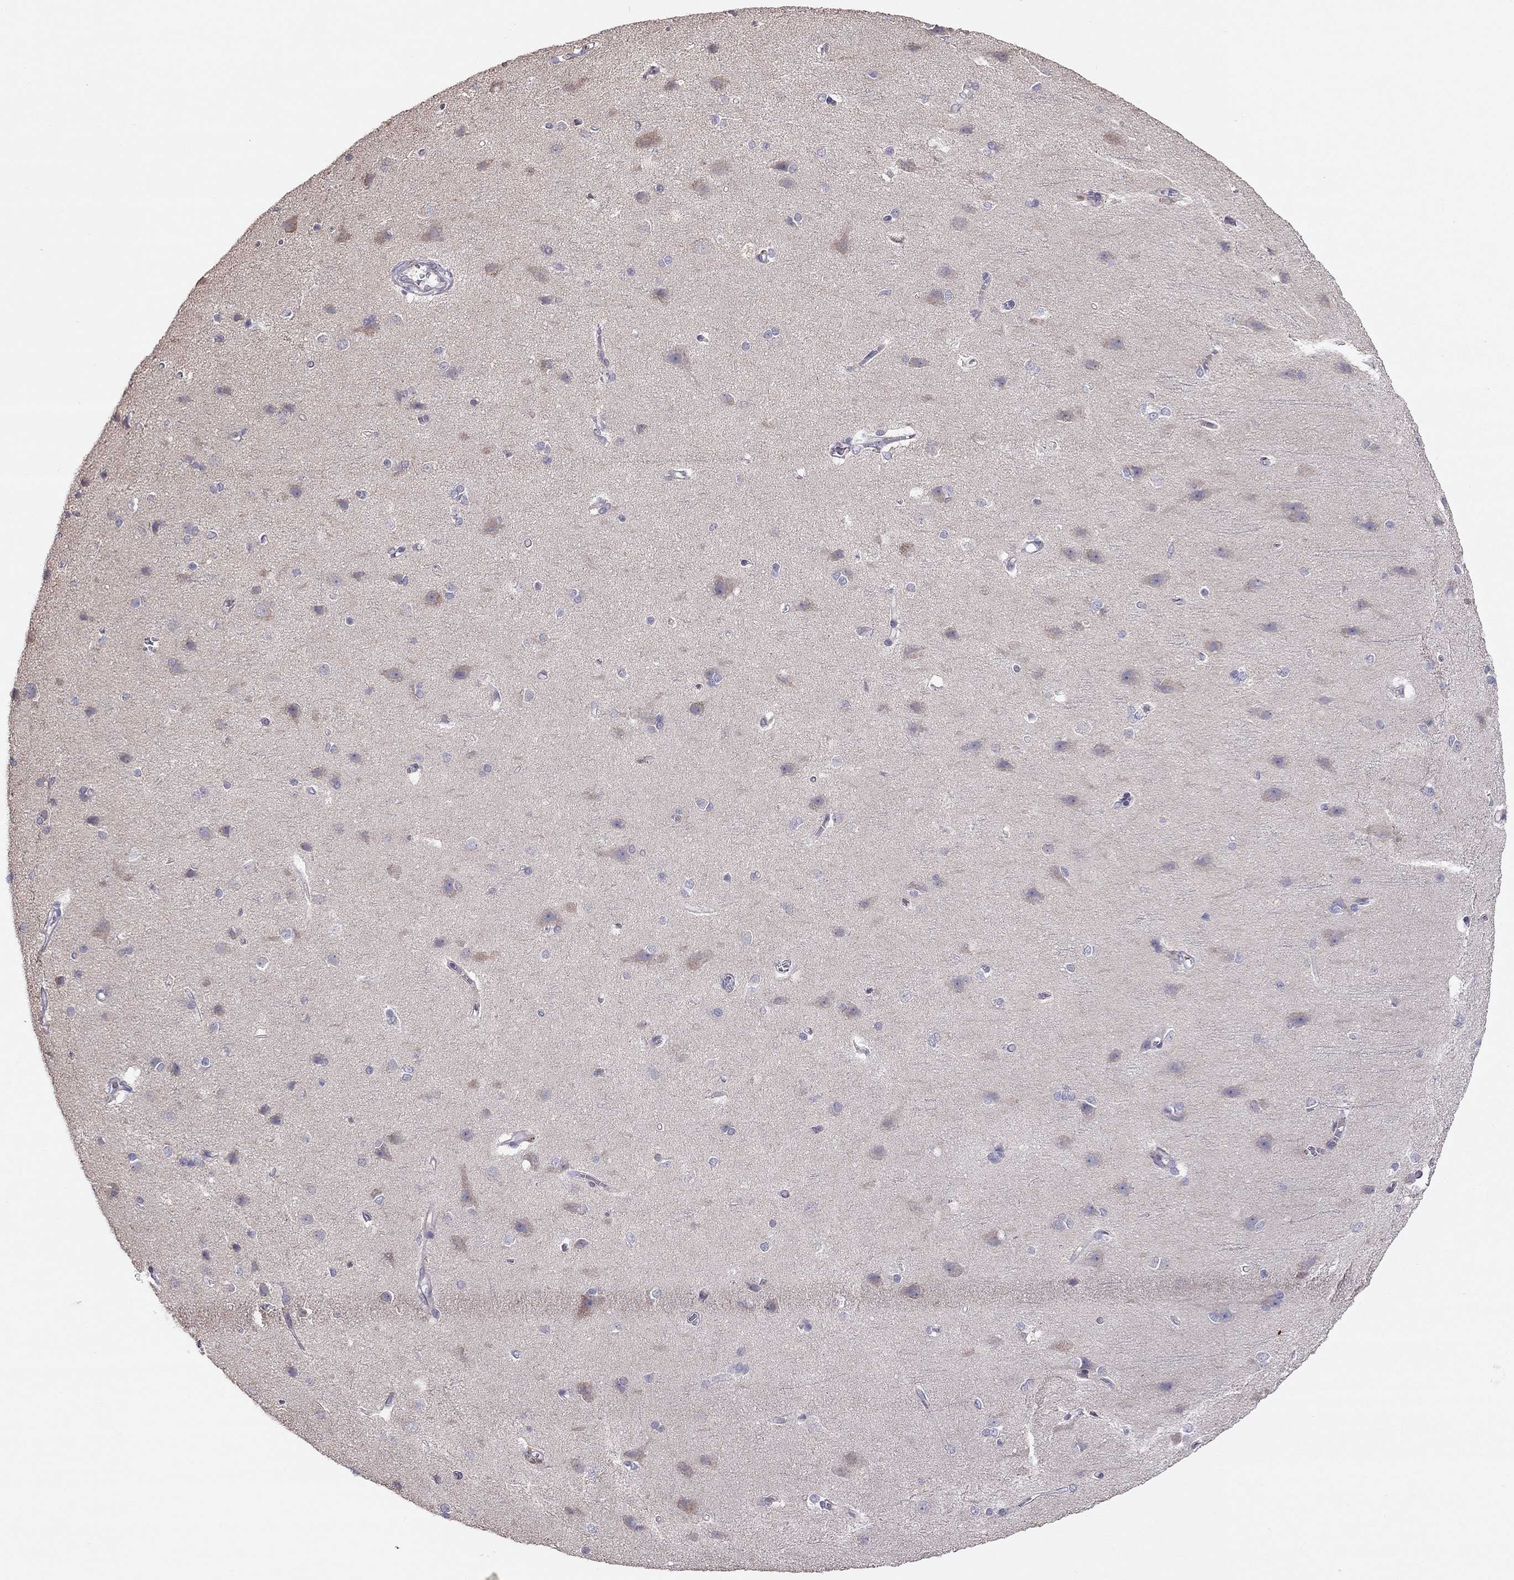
{"staining": {"intensity": "negative", "quantity": "none", "location": "none"}, "tissue": "cerebral cortex", "cell_type": "Endothelial cells", "image_type": "normal", "snomed": [{"axis": "morphology", "description": "Normal tissue, NOS"}, {"axis": "topography", "description": "Cerebral cortex"}], "caption": "Cerebral cortex stained for a protein using IHC exhibits no staining endothelial cells.", "gene": "LRIT3", "patient": {"sex": "male", "age": 37}}